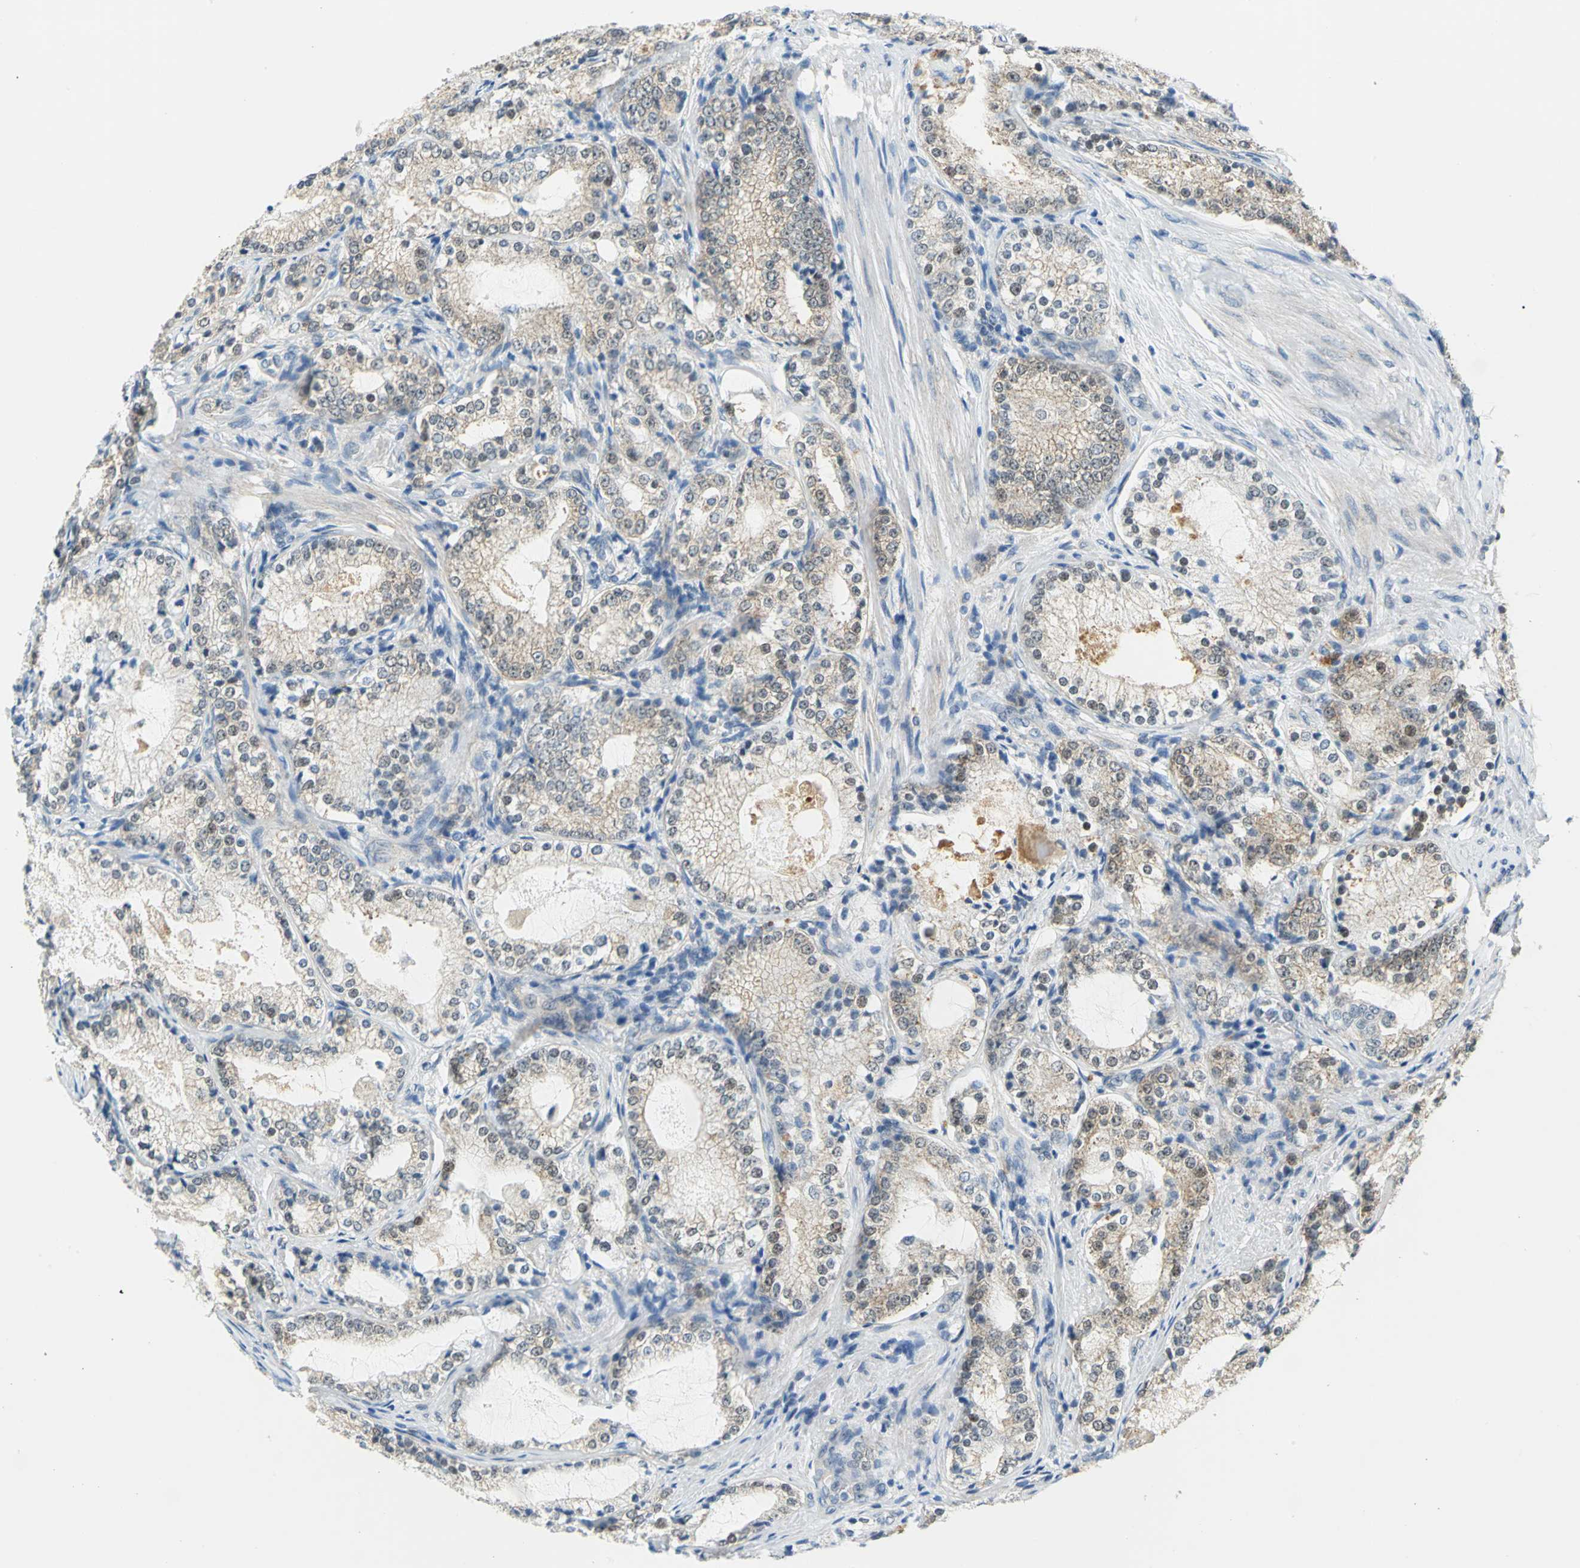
{"staining": {"intensity": "weak", "quantity": ">75%", "location": "cytoplasmic/membranous"}, "tissue": "prostate cancer", "cell_type": "Tumor cells", "image_type": "cancer", "snomed": [{"axis": "morphology", "description": "Adenocarcinoma, High grade"}, {"axis": "topography", "description": "Prostate"}], "caption": "Protein staining displays weak cytoplasmic/membranous staining in about >75% of tumor cells in prostate cancer.", "gene": "PIN1", "patient": {"sex": "male", "age": 63}}